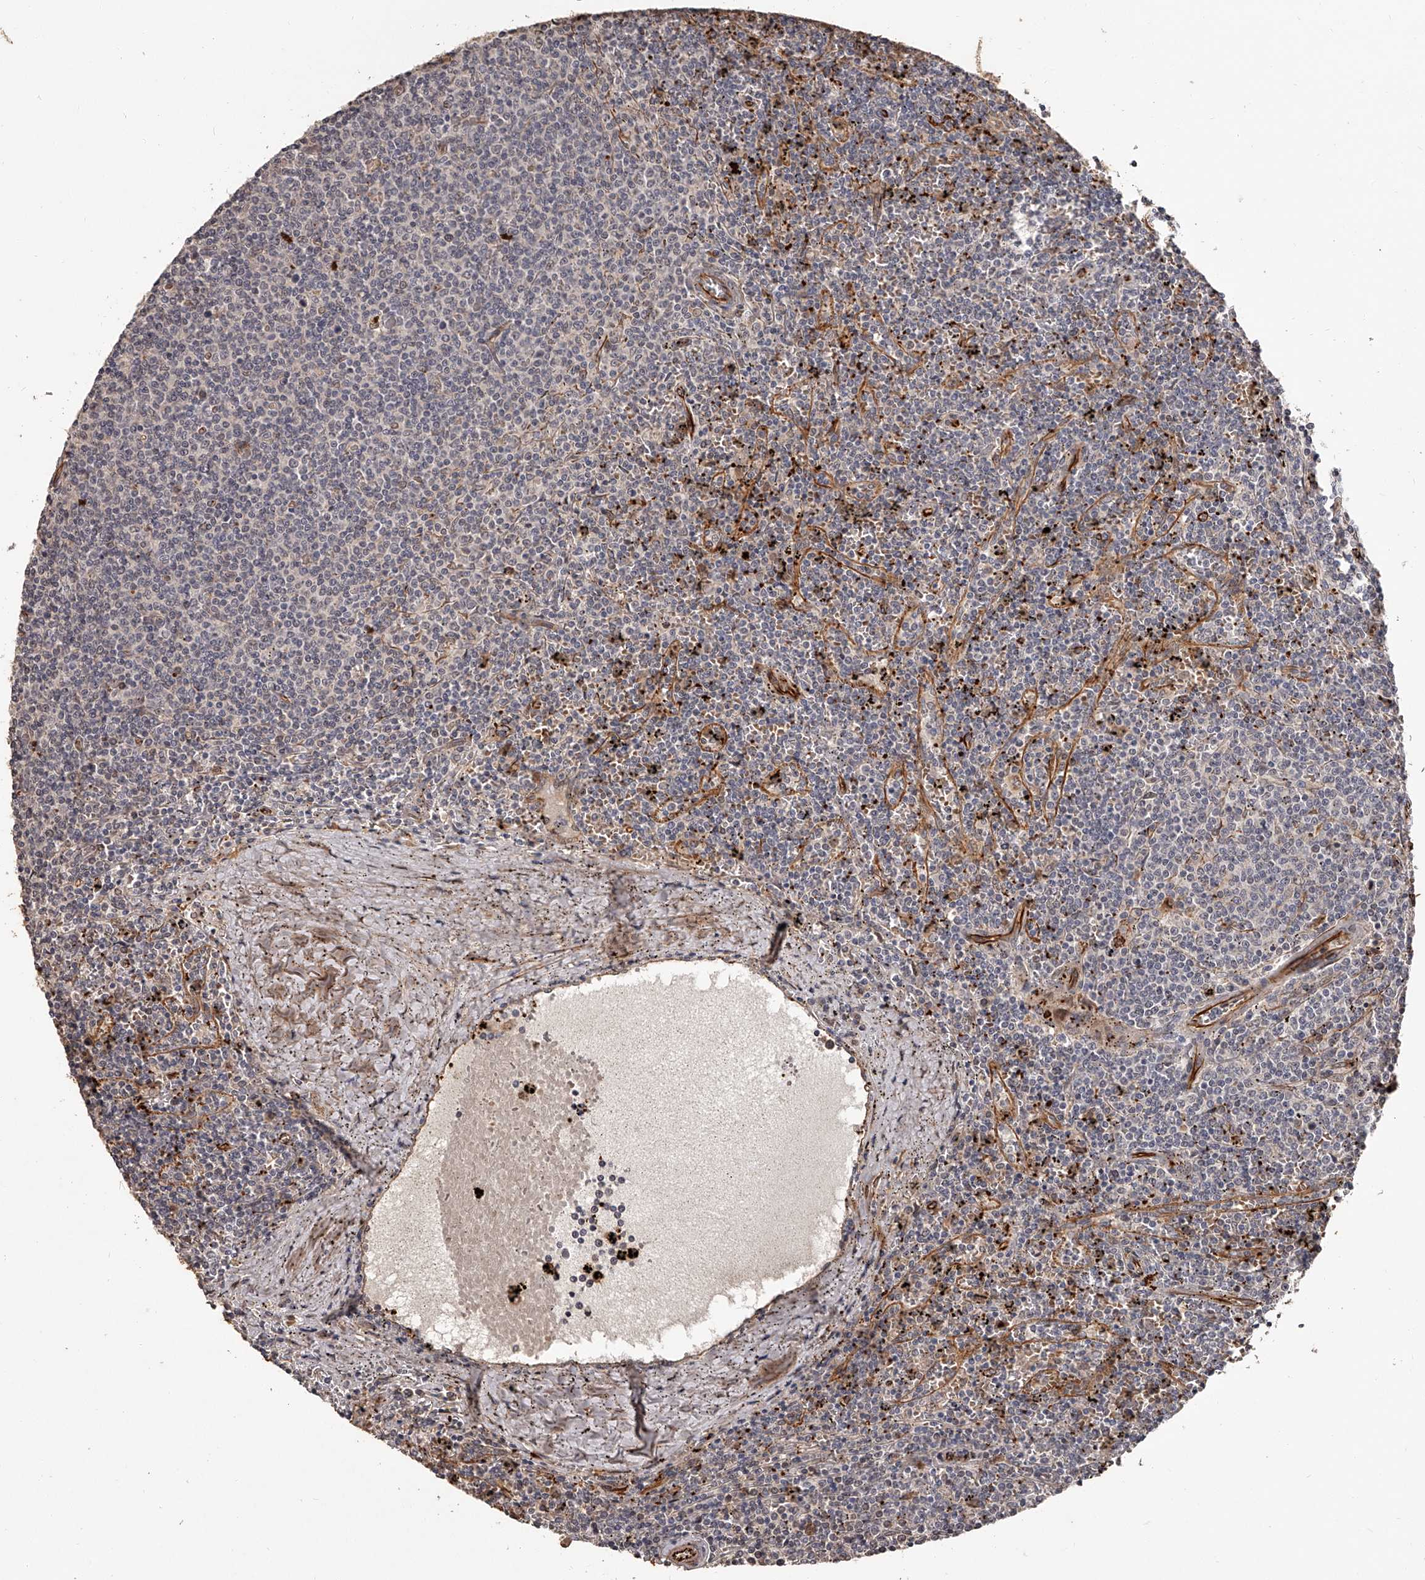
{"staining": {"intensity": "negative", "quantity": "none", "location": "none"}, "tissue": "lymphoma", "cell_type": "Tumor cells", "image_type": "cancer", "snomed": [{"axis": "morphology", "description": "Malignant lymphoma, non-Hodgkin's type, Low grade"}, {"axis": "topography", "description": "Spleen"}], "caption": "A high-resolution micrograph shows immunohistochemistry (IHC) staining of lymphoma, which demonstrates no significant expression in tumor cells.", "gene": "URGCP", "patient": {"sex": "female", "age": 50}}